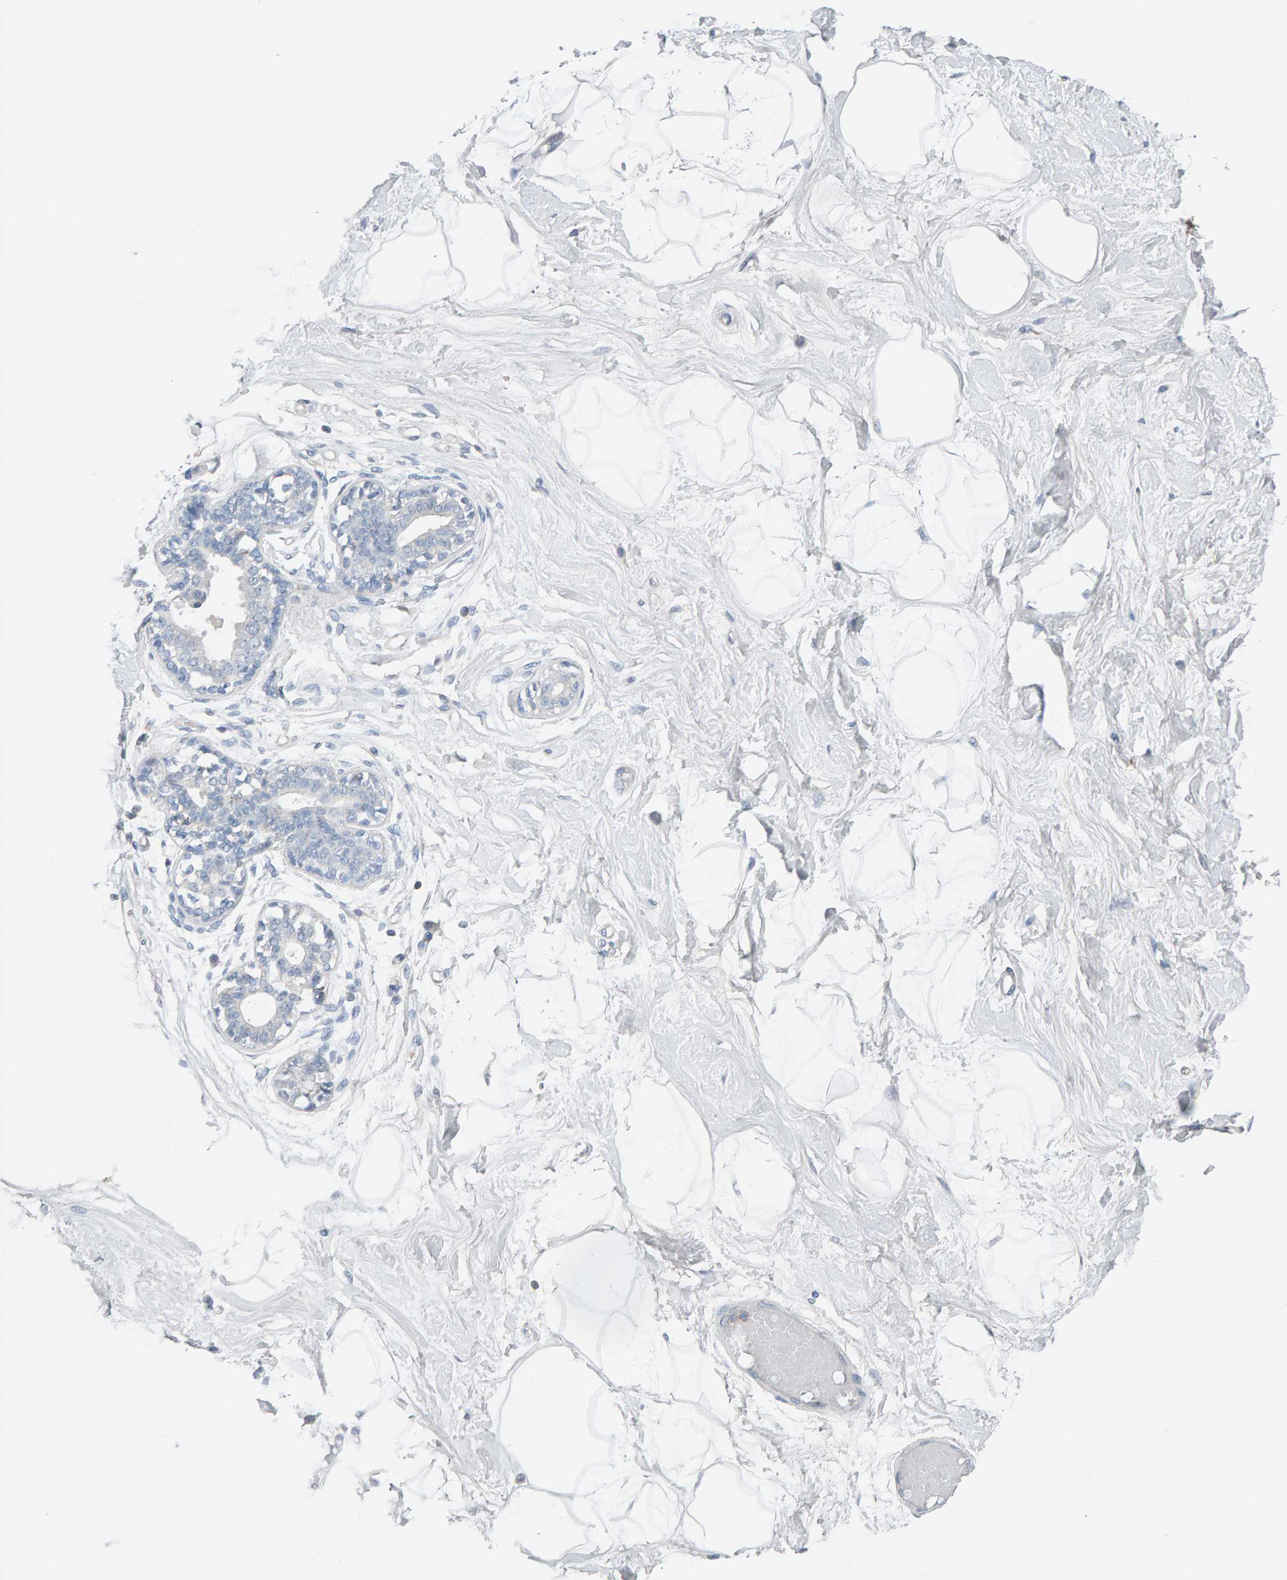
{"staining": {"intensity": "negative", "quantity": "none", "location": "none"}, "tissue": "breast", "cell_type": "Adipocytes", "image_type": "normal", "snomed": [{"axis": "morphology", "description": "Normal tissue, NOS"}, {"axis": "topography", "description": "Breast"}], "caption": "The micrograph reveals no staining of adipocytes in normal breast.", "gene": "FYN", "patient": {"sex": "female", "age": 45}}